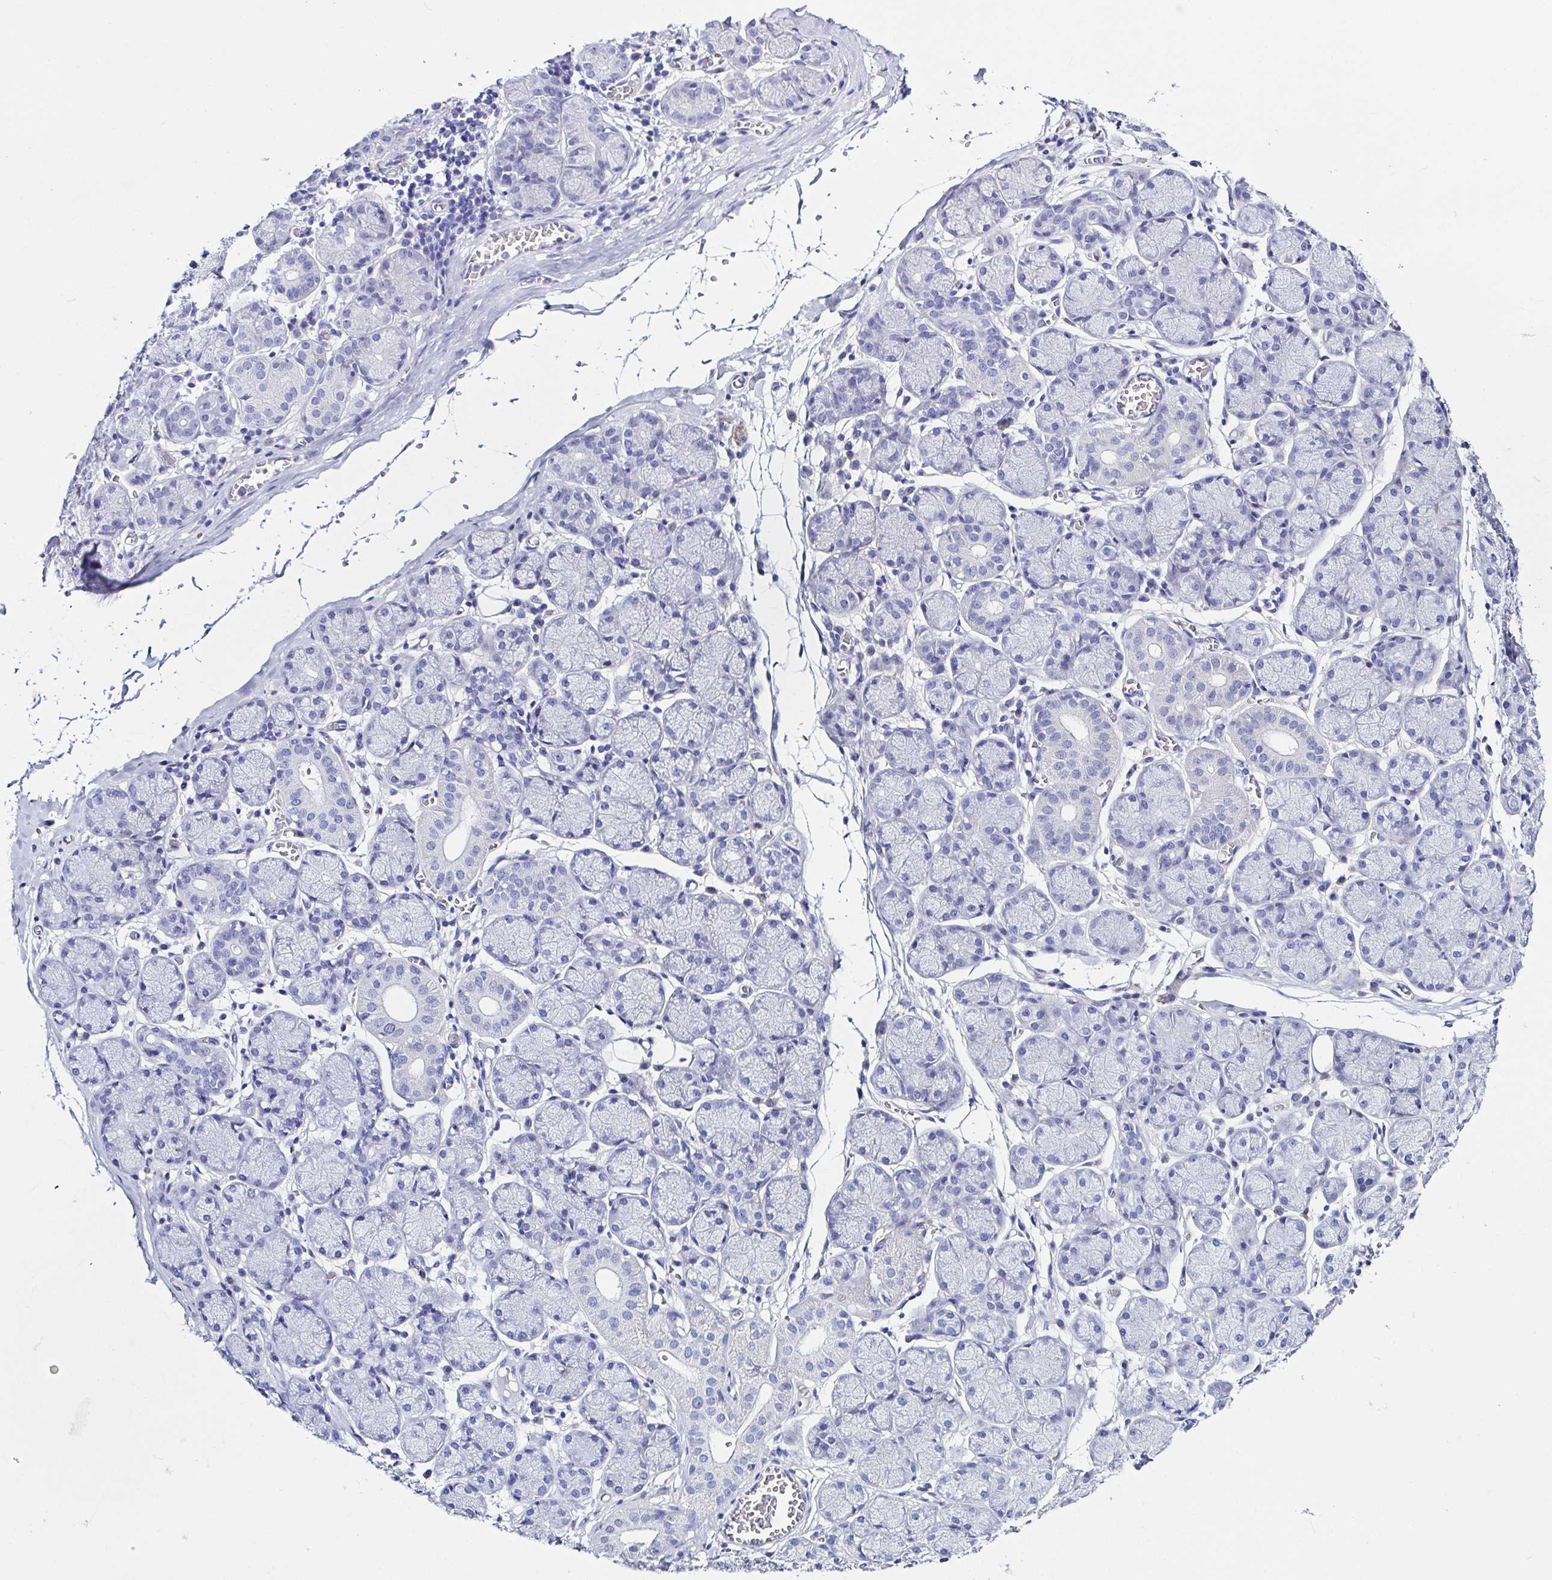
{"staining": {"intensity": "negative", "quantity": "none", "location": "none"}, "tissue": "salivary gland", "cell_type": "Glandular cells", "image_type": "normal", "snomed": [{"axis": "morphology", "description": "Normal tissue, NOS"}, {"axis": "topography", "description": "Salivary gland"}], "caption": "This is an IHC histopathology image of unremarkable salivary gland. There is no positivity in glandular cells.", "gene": "TNNT2", "patient": {"sex": "female", "age": 24}}